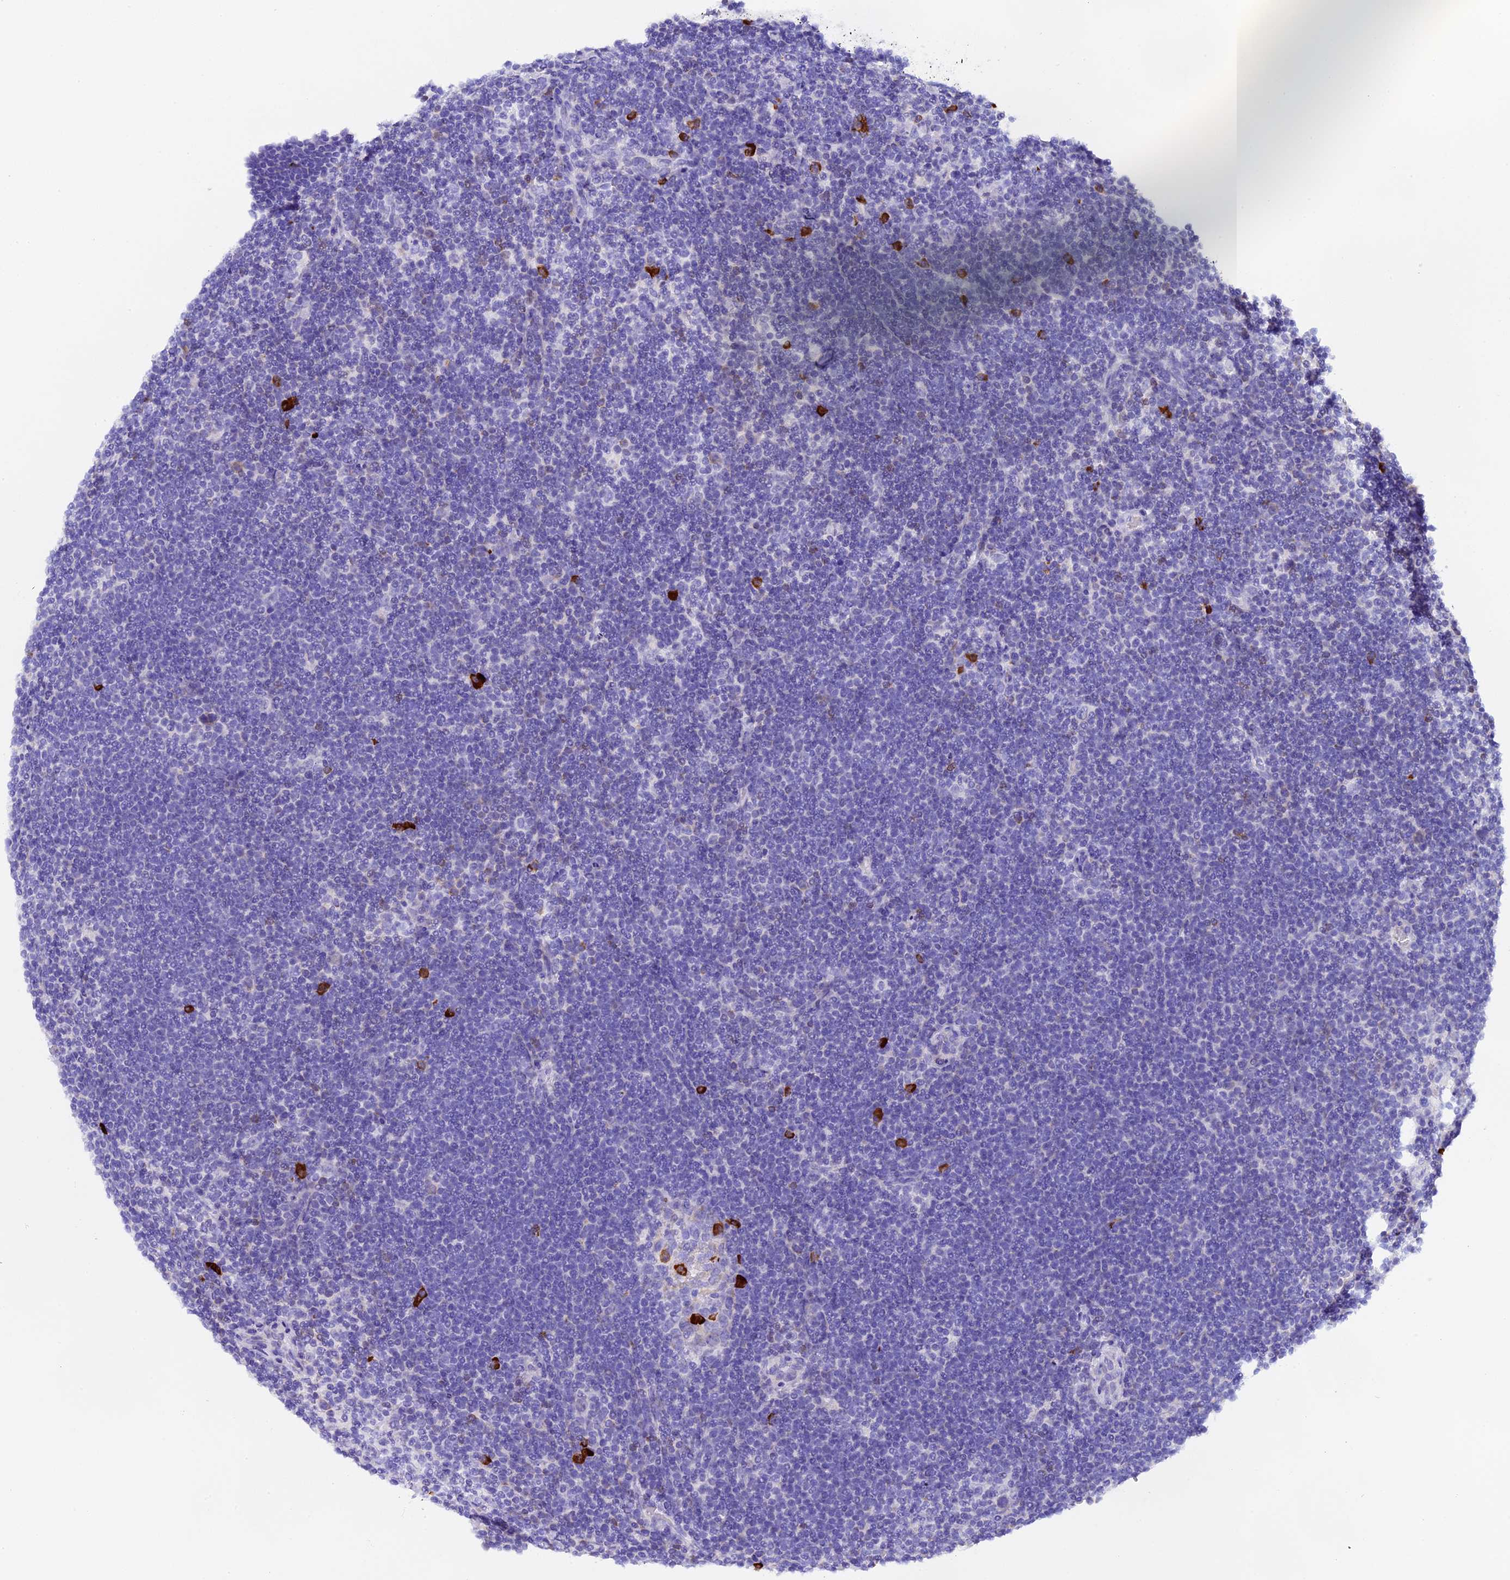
{"staining": {"intensity": "negative", "quantity": "none", "location": "none"}, "tissue": "lymphoma", "cell_type": "Tumor cells", "image_type": "cancer", "snomed": [{"axis": "morphology", "description": "Hodgkin's disease, NOS"}, {"axis": "topography", "description": "Lymph node"}], "caption": "Immunohistochemistry of human lymphoma displays no positivity in tumor cells. The staining was performed using DAB to visualize the protein expression in brown, while the nuclei were stained in blue with hematoxylin (Magnification: 20x).", "gene": "FKBP11", "patient": {"sex": "female", "age": 57}}